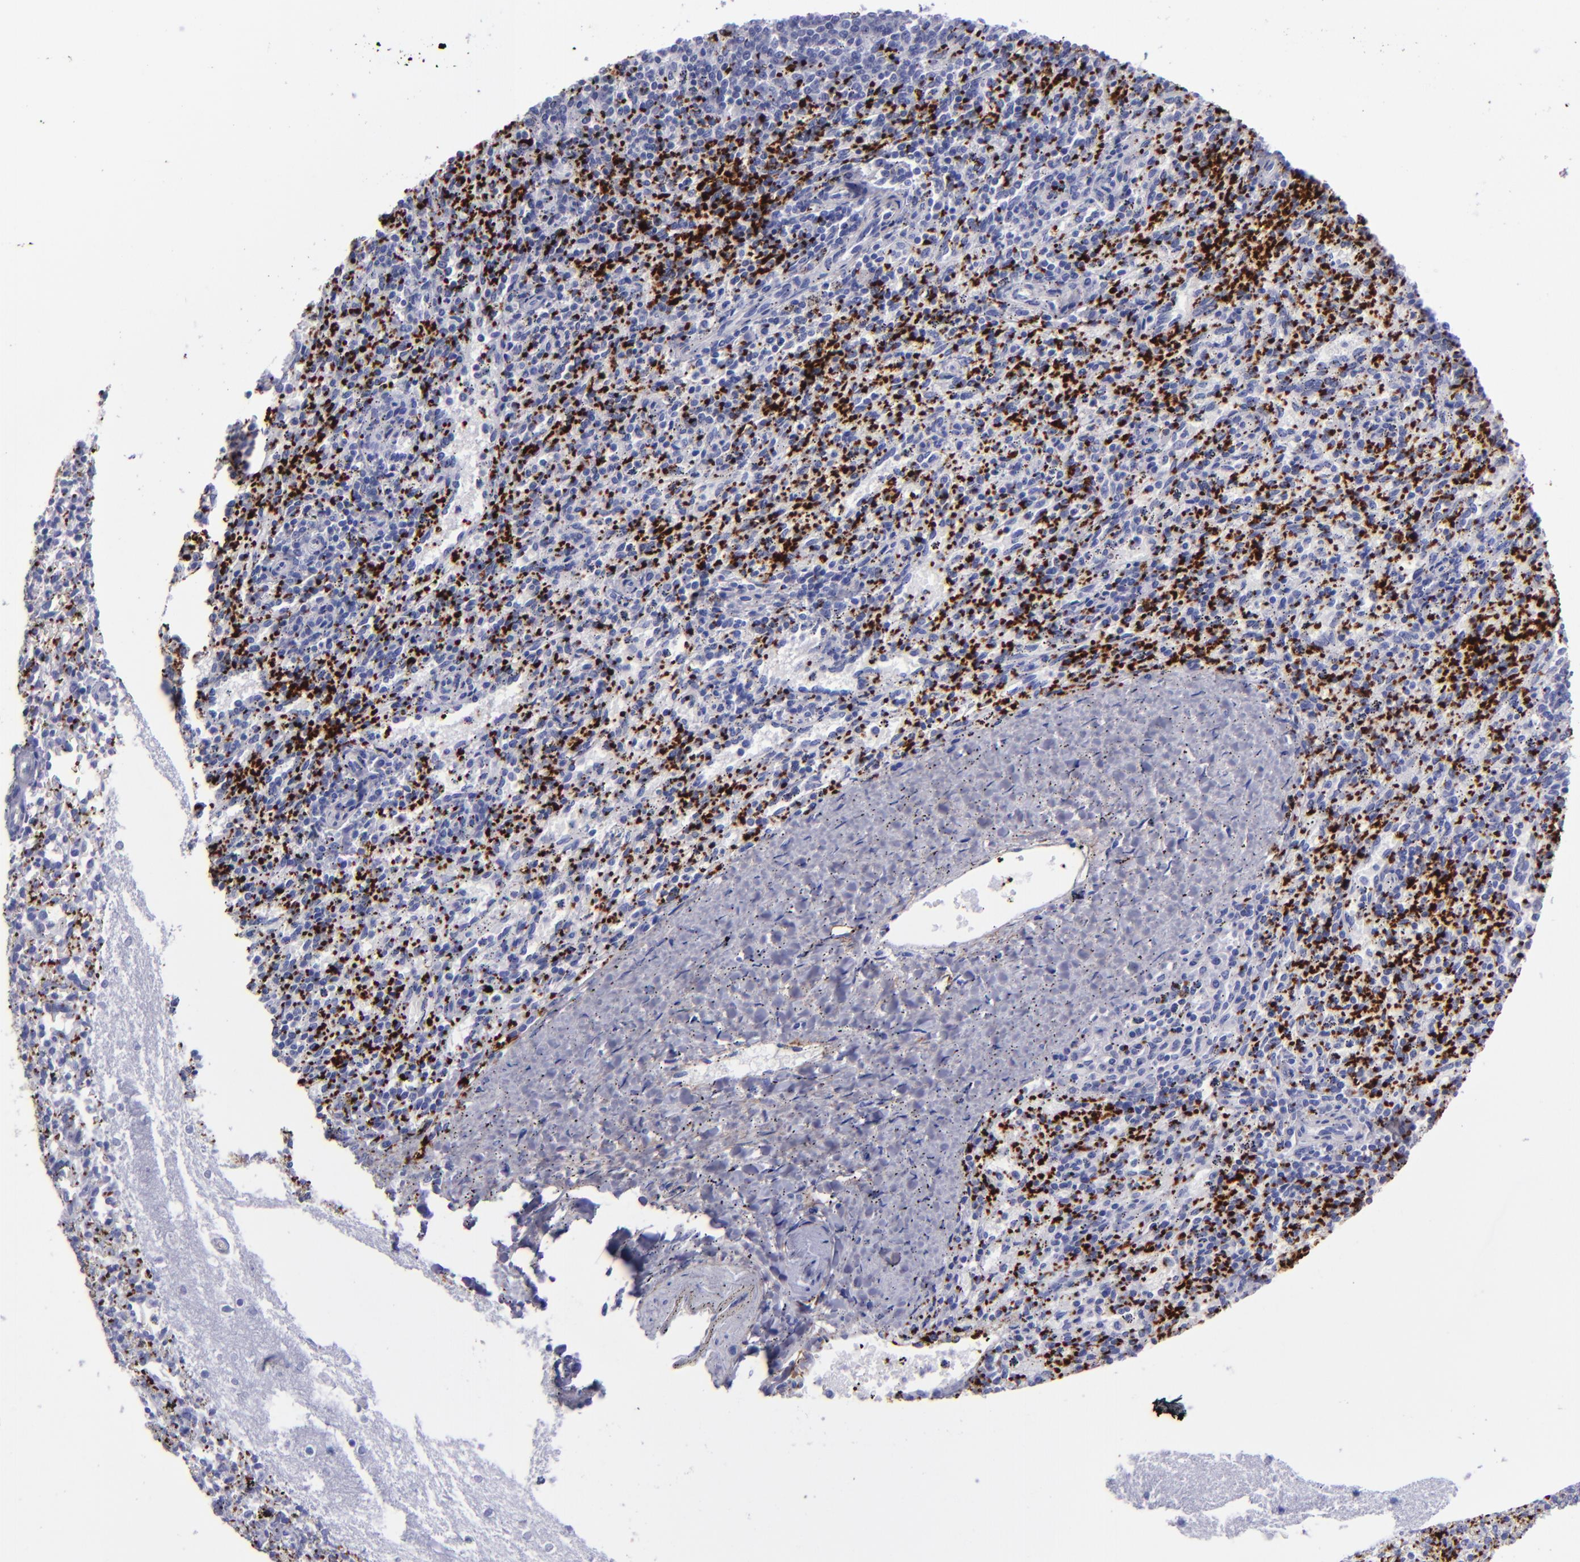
{"staining": {"intensity": "negative", "quantity": "none", "location": "none"}, "tissue": "spleen", "cell_type": "Cells in red pulp", "image_type": "normal", "snomed": [{"axis": "morphology", "description": "Normal tissue, NOS"}, {"axis": "topography", "description": "Spleen"}], "caption": "Immunohistochemistry of normal human spleen reveals no expression in cells in red pulp. (IHC, brightfield microscopy, high magnification).", "gene": "EFCAB13", "patient": {"sex": "female", "age": 10}}